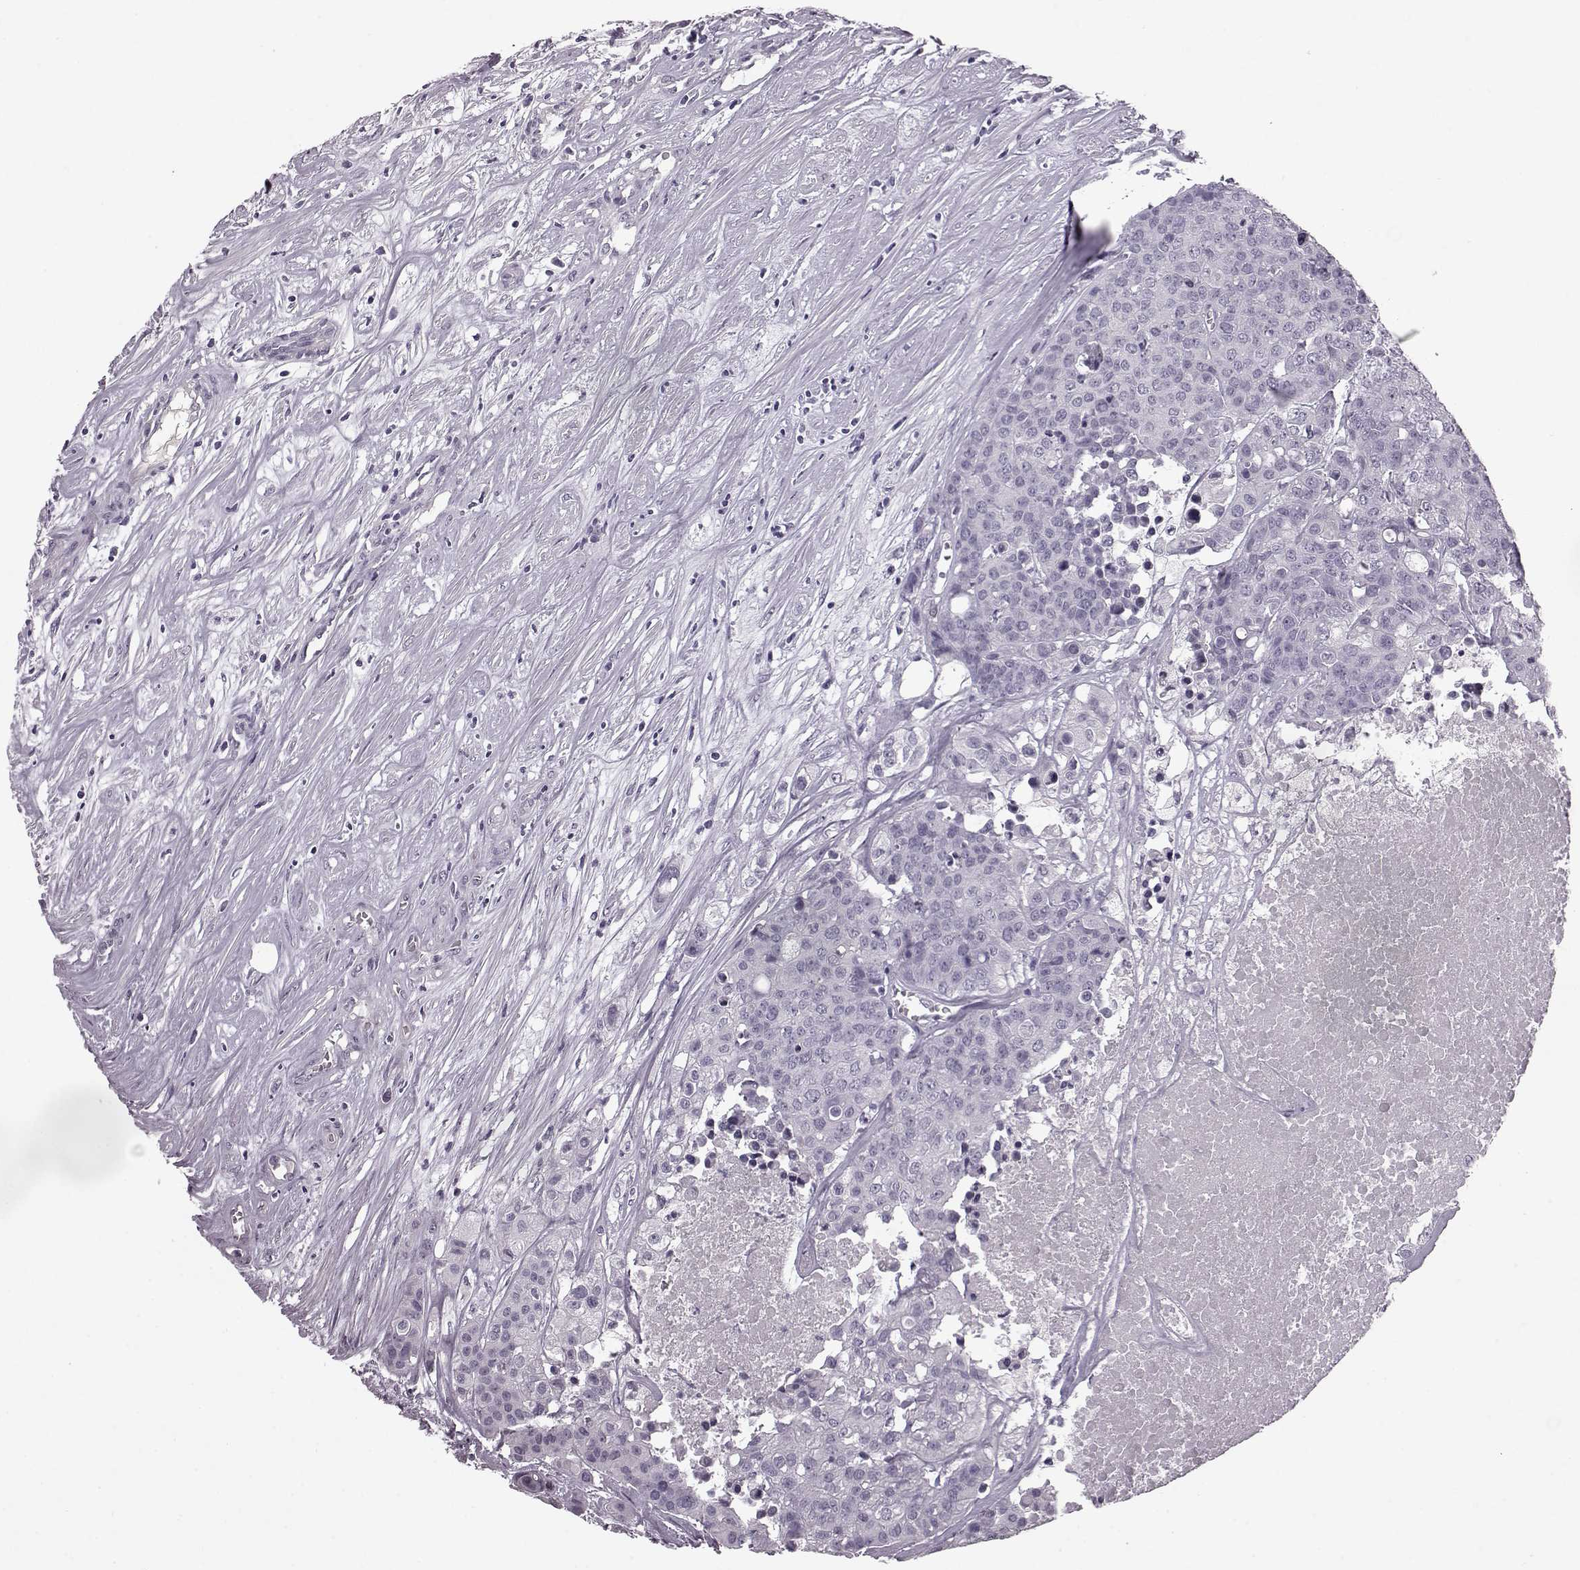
{"staining": {"intensity": "negative", "quantity": "none", "location": "none"}, "tissue": "carcinoid", "cell_type": "Tumor cells", "image_type": "cancer", "snomed": [{"axis": "morphology", "description": "Carcinoid, malignant, NOS"}, {"axis": "topography", "description": "Colon"}], "caption": "Immunohistochemistry image of carcinoid stained for a protein (brown), which demonstrates no expression in tumor cells. (DAB (3,3'-diaminobenzidine) IHC, high magnification).", "gene": "PRPH2", "patient": {"sex": "male", "age": 81}}